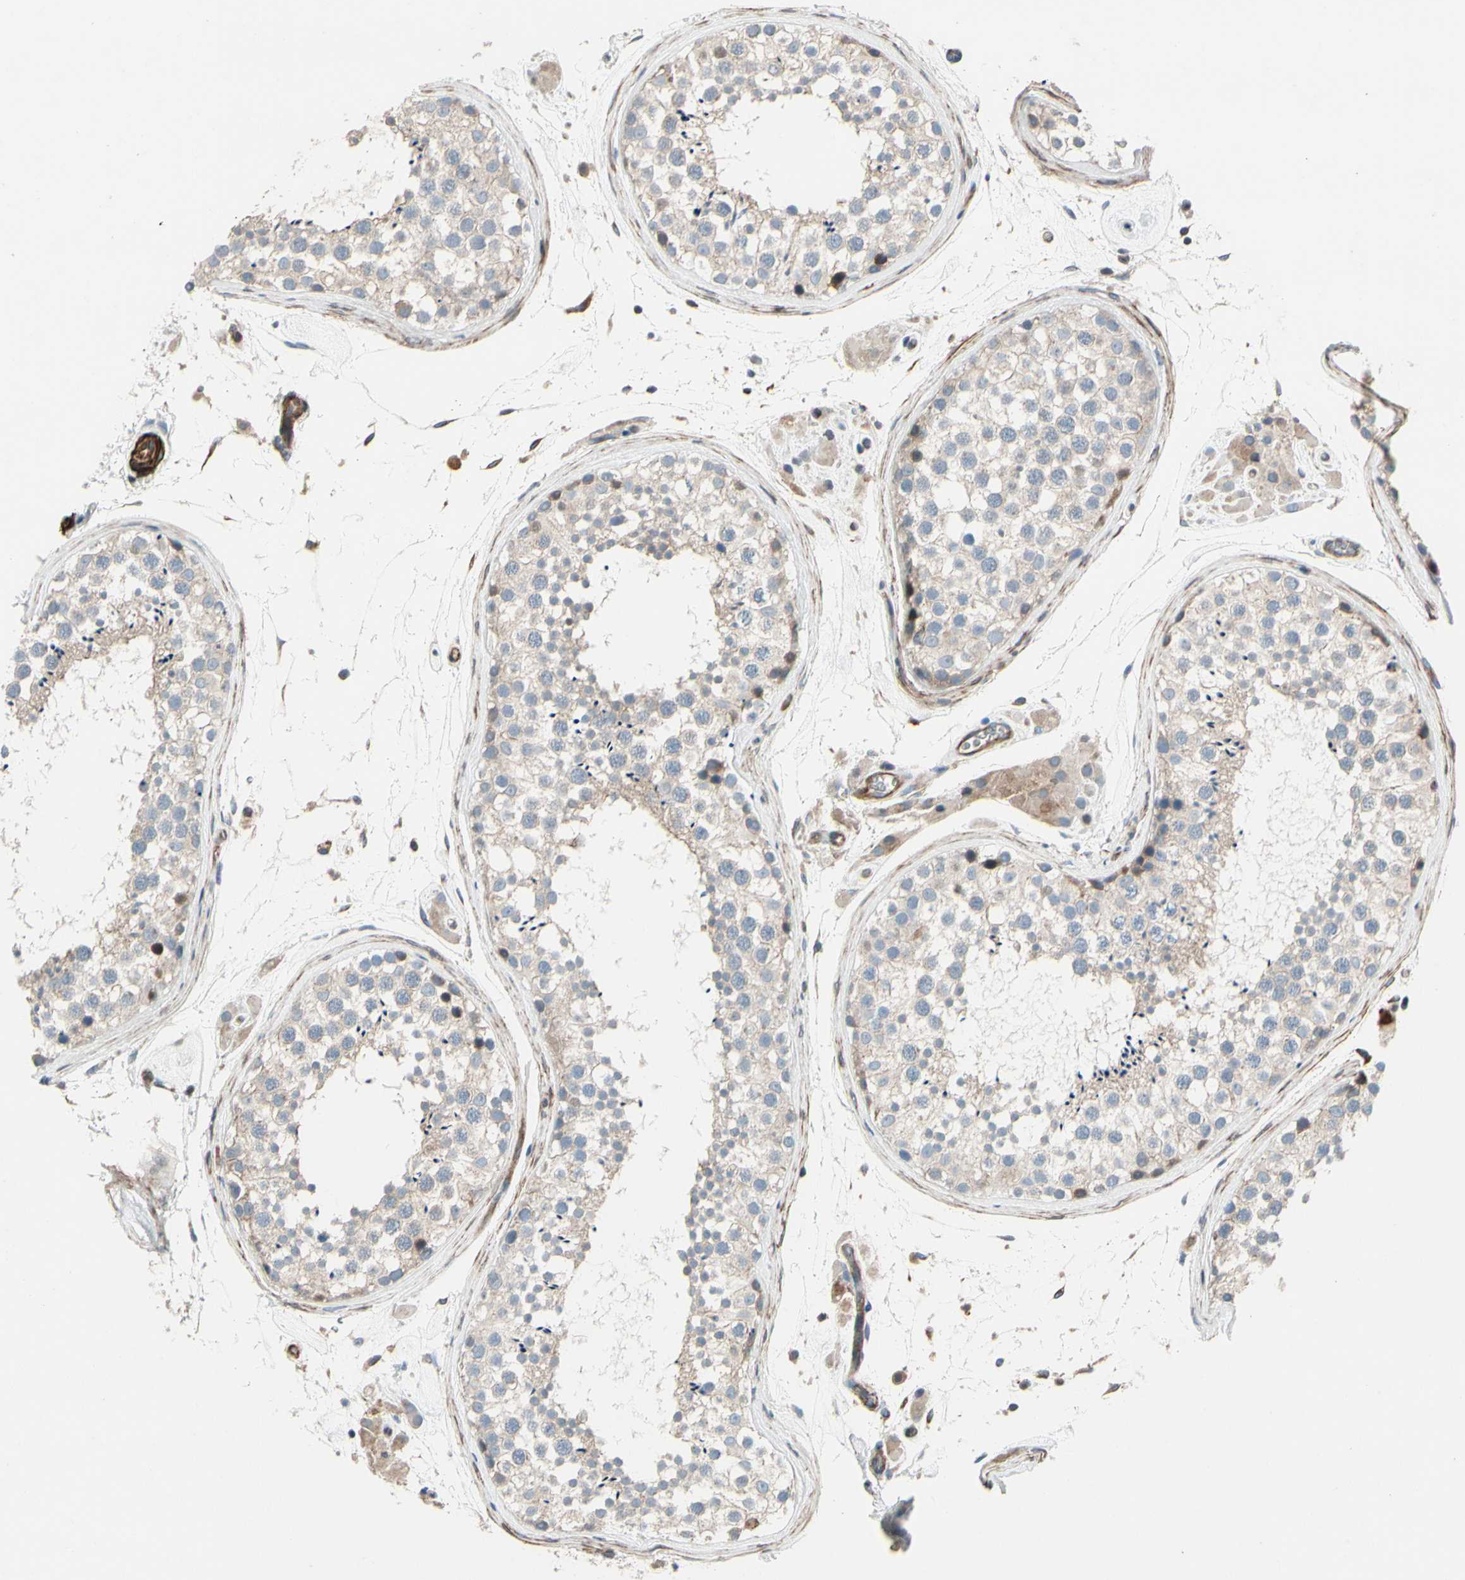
{"staining": {"intensity": "weak", "quantity": "<25%", "location": "cytoplasmic/membranous"}, "tissue": "testis", "cell_type": "Cells in seminiferous ducts", "image_type": "normal", "snomed": [{"axis": "morphology", "description": "Normal tissue, NOS"}, {"axis": "topography", "description": "Testis"}], "caption": "Human testis stained for a protein using immunohistochemistry (IHC) shows no positivity in cells in seminiferous ducts.", "gene": "TPM1", "patient": {"sex": "male", "age": 46}}